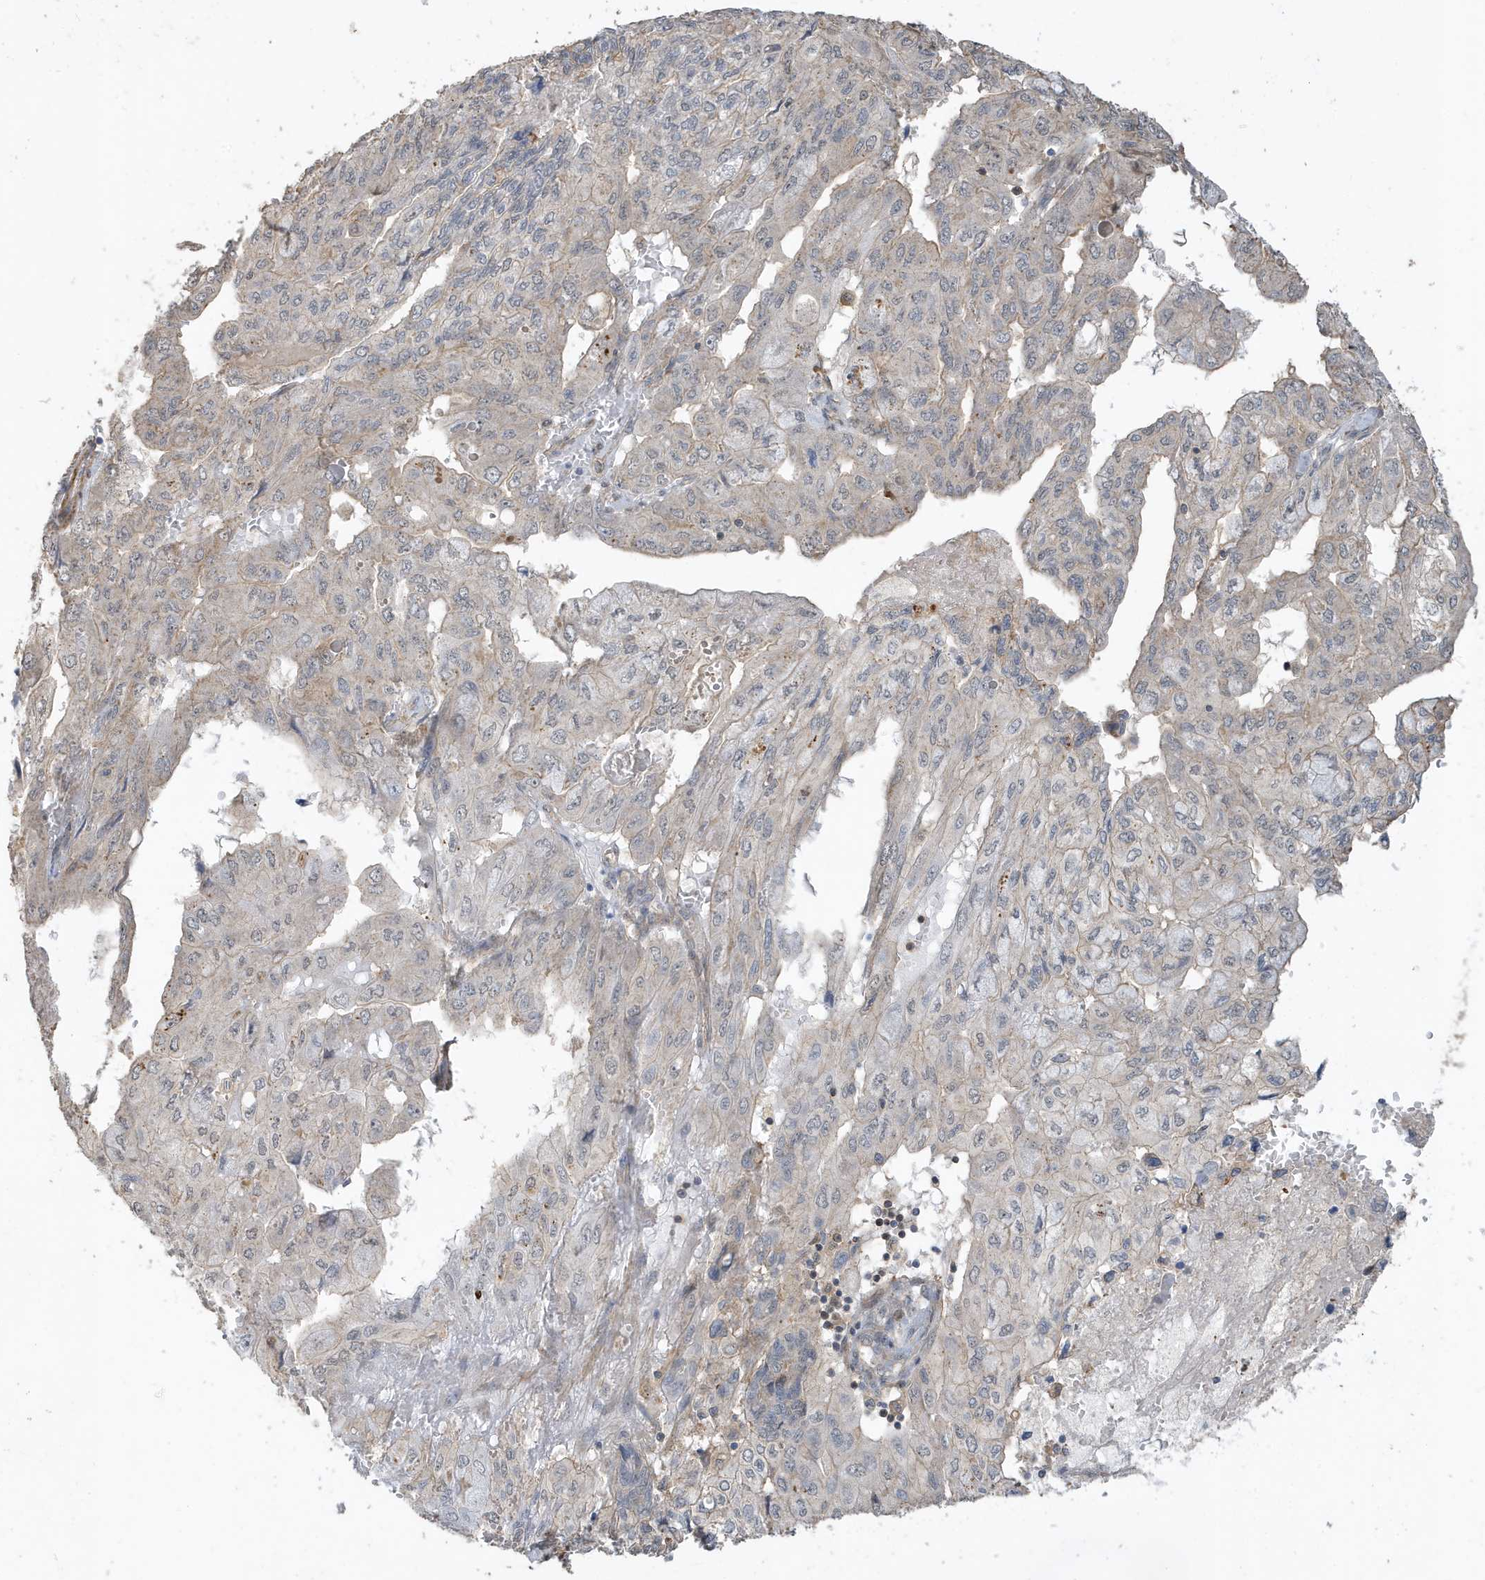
{"staining": {"intensity": "weak", "quantity": "<25%", "location": "cytoplasmic/membranous"}, "tissue": "pancreatic cancer", "cell_type": "Tumor cells", "image_type": "cancer", "snomed": [{"axis": "morphology", "description": "Adenocarcinoma, NOS"}, {"axis": "topography", "description": "Pancreas"}], "caption": "Micrograph shows no protein positivity in tumor cells of pancreatic cancer tissue.", "gene": "PRRT3", "patient": {"sex": "male", "age": 51}}